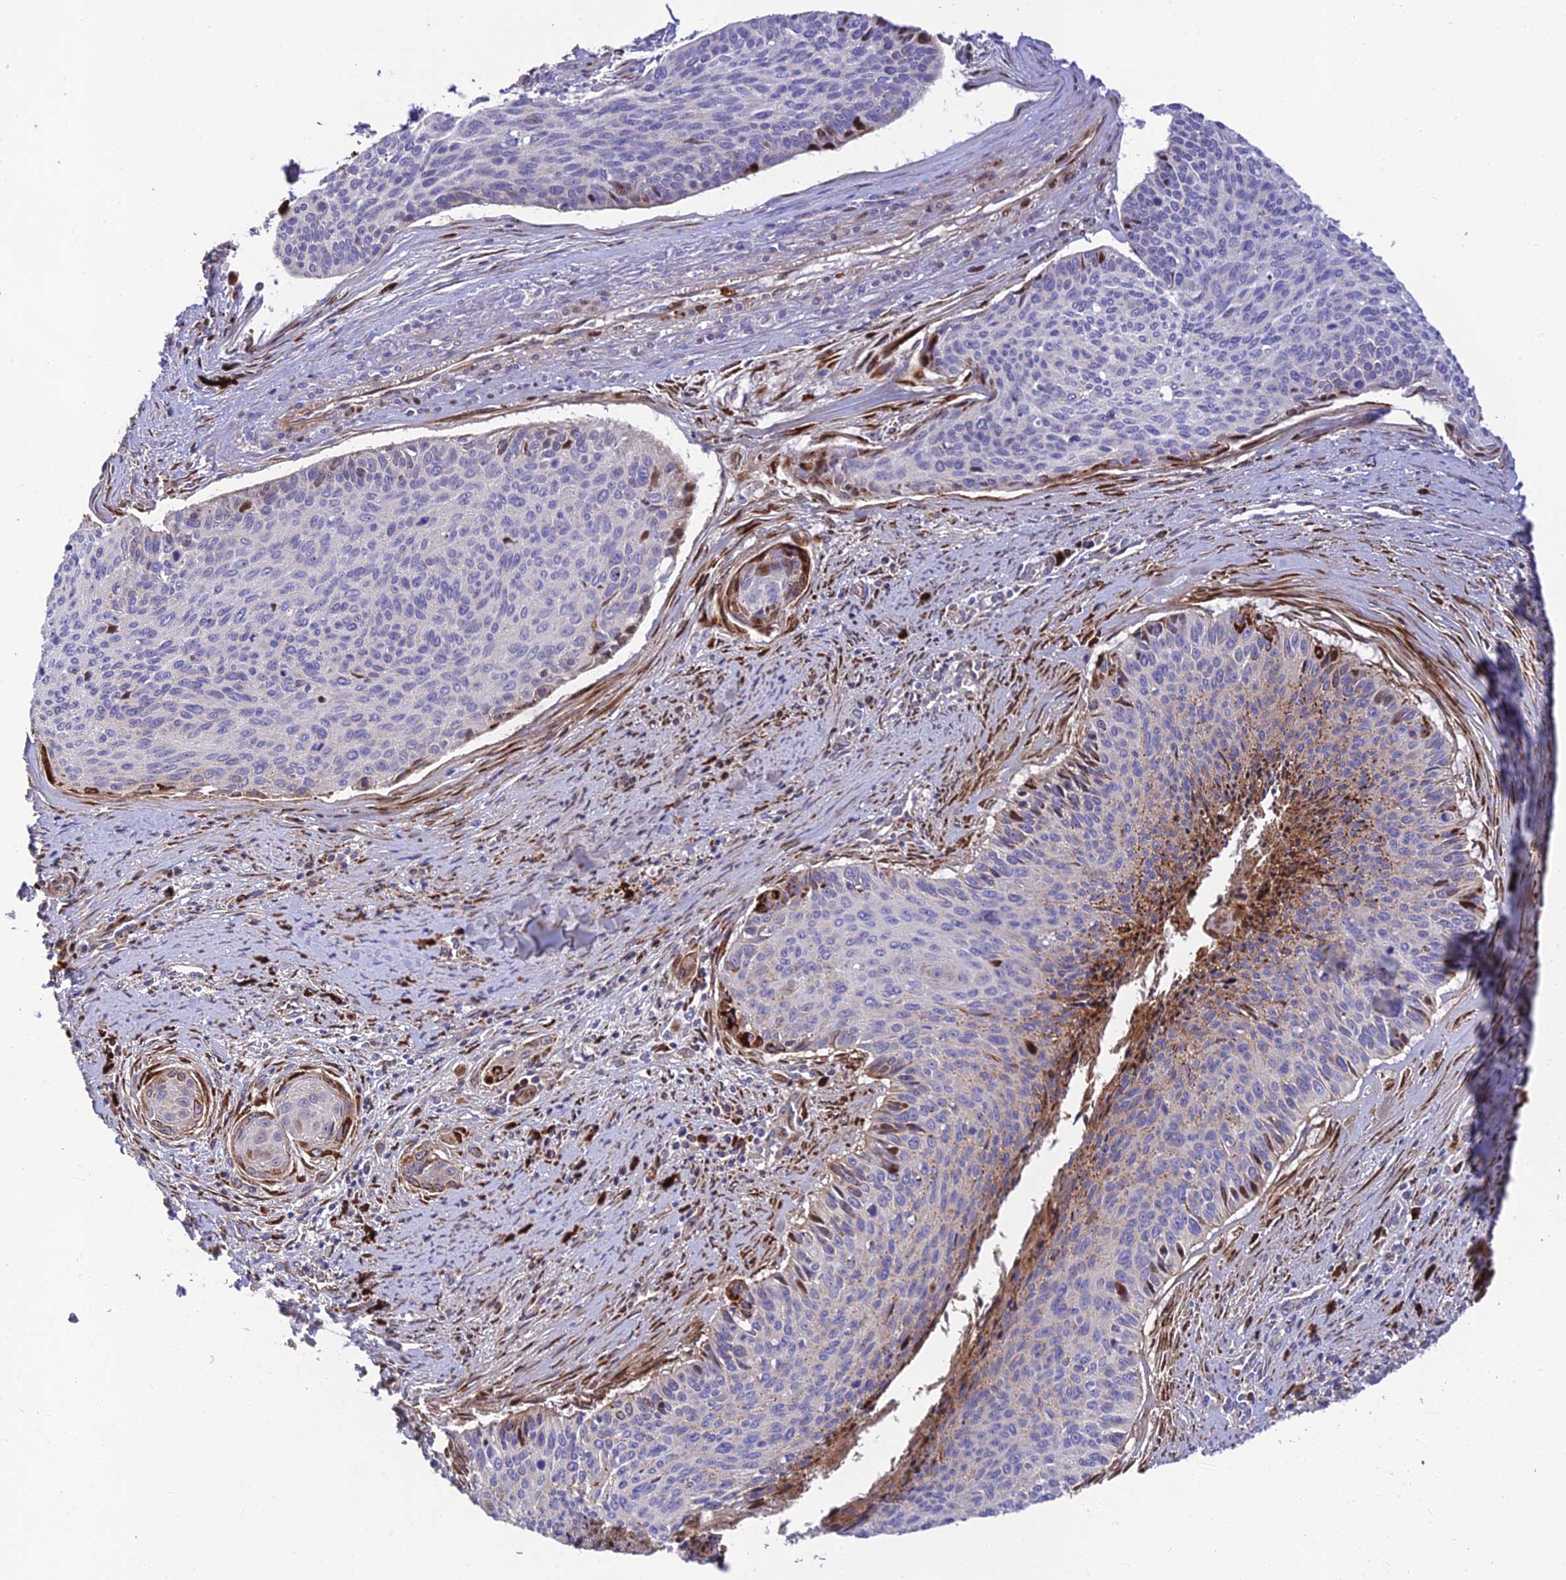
{"staining": {"intensity": "strong", "quantity": "<25%", "location": "cytoplasmic/membranous"}, "tissue": "cervical cancer", "cell_type": "Tumor cells", "image_type": "cancer", "snomed": [{"axis": "morphology", "description": "Squamous cell carcinoma, NOS"}, {"axis": "topography", "description": "Cervix"}], "caption": "Protein staining reveals strong cytoplasmic/membranous staining in about <25% of tumor cells in cervical cancer (squamous cell carcinoma). (brown staining indicates protein expression, while blue staining denotes nuclei).", "gene": "CPSF4L", "patient": {"sex": "female", "age": 55}}